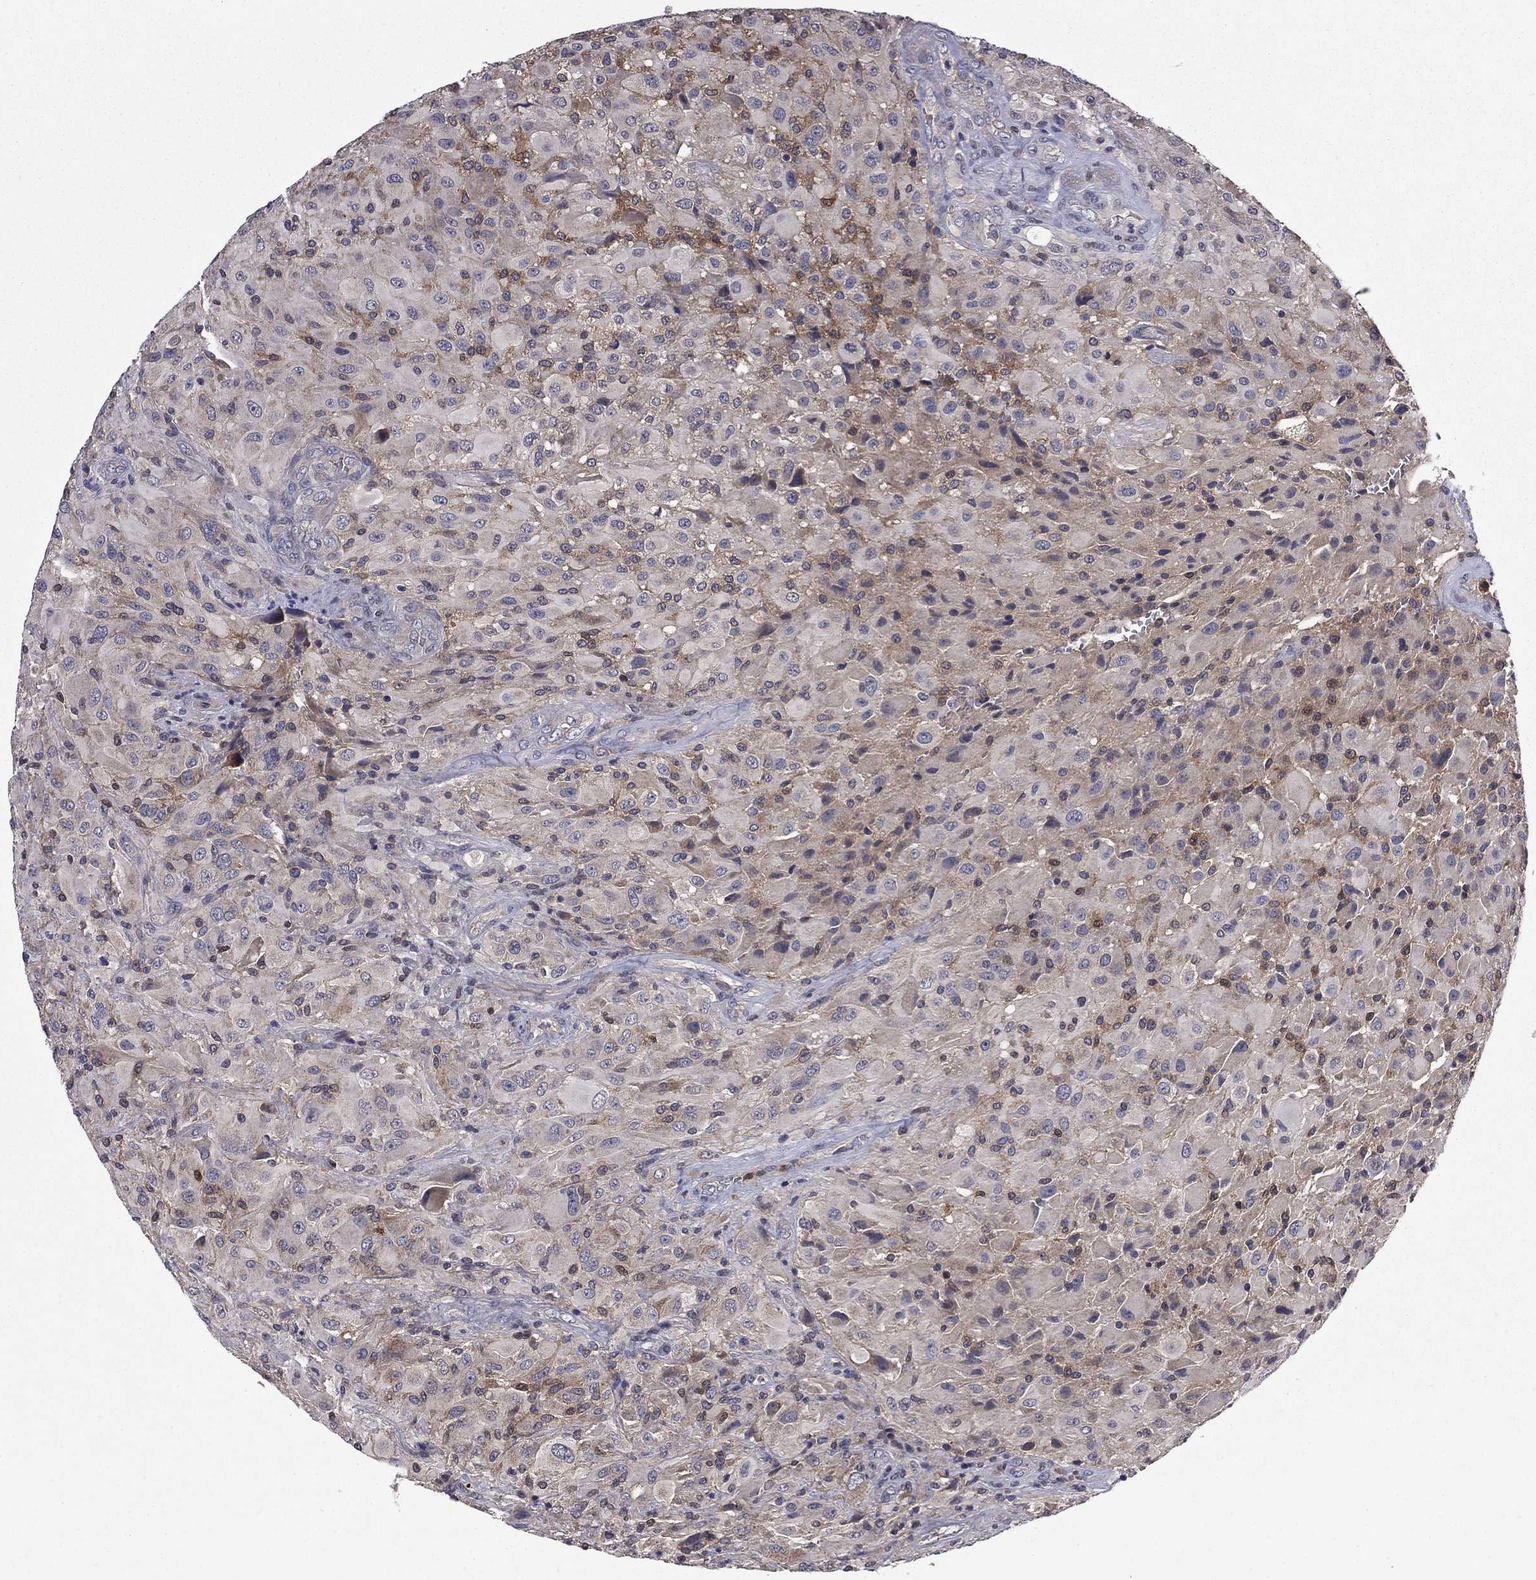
{"staining": {"intensity": "weak", "quantity": "25%-75%", "location": "cytoplasmic/membranous"}, "tissue": "glioma", "cell_type": "Tumor cells", "image_type": "cancer", "snomed": [{"axis": "morphology", "description": "Glioma, malignant, High grade"}, {"axis": "topography", "description": "Cerebral cortex"}], "caption": "A photomicrograph showing weak cytoplasmic/membranous positivity in approximately 25%-75% of tumor cells in glioma, as visualized by brown immunohistochemical staining.", "gene": "CEACAM7", "patient": {"sex": "male", "age": 35}}